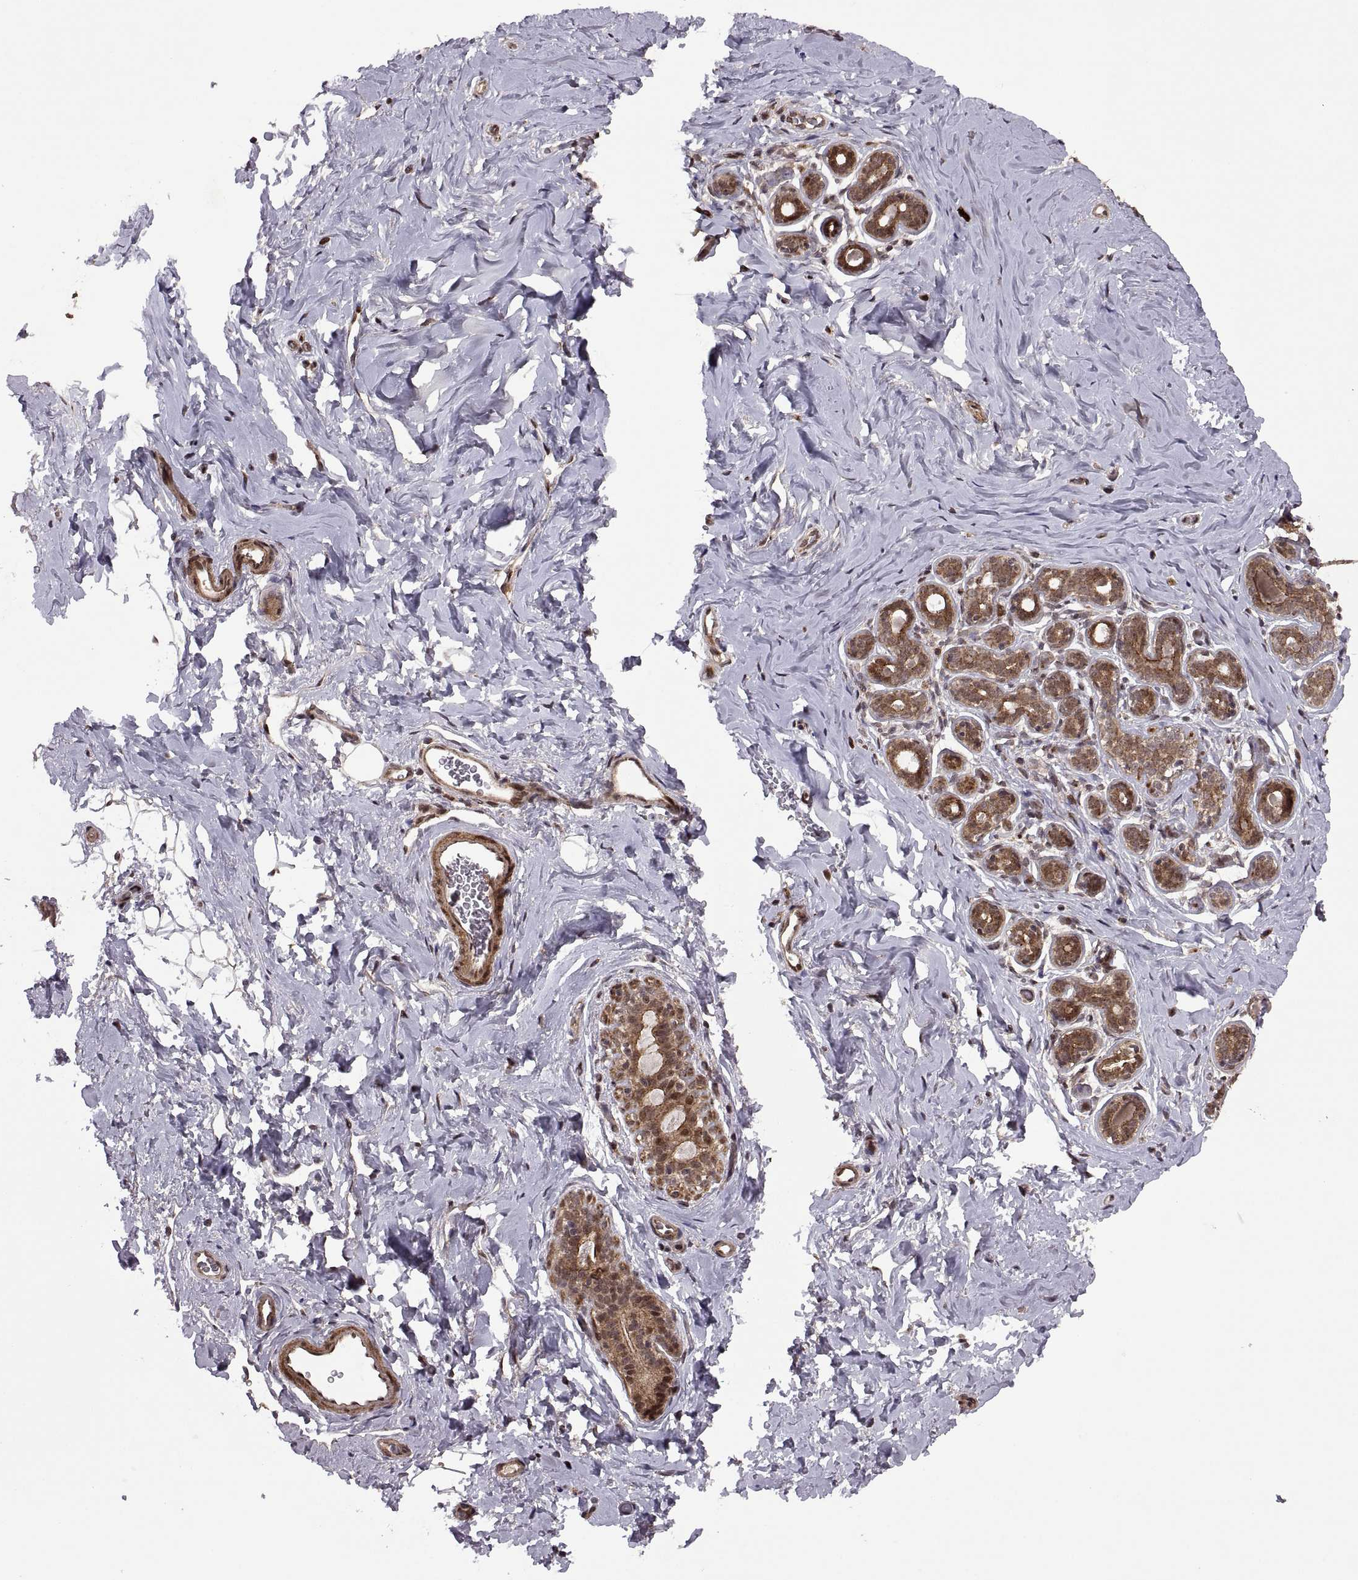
{"staining": {"intensity": "moderate", "quantity": "25%-75%", "location": "nuclear"}, "tissue": "breast", "cell_type": "Adipocytes", "image_type": "normal", "snomed": [{"axis": "morphology", "description": "Normal tissue, NOS"}, {"axis": "topography", "description": "Skin"}, {"axis": "topography", "description": "Breast"}], "caption": "Unremarkable breast was stained to show a protein in brown. There is medium levels of moderate nuclear staining in about 25%-75% of adipocytes.", "gene": "PTOV1", "patient": {"sex": "female", "age": 43}}